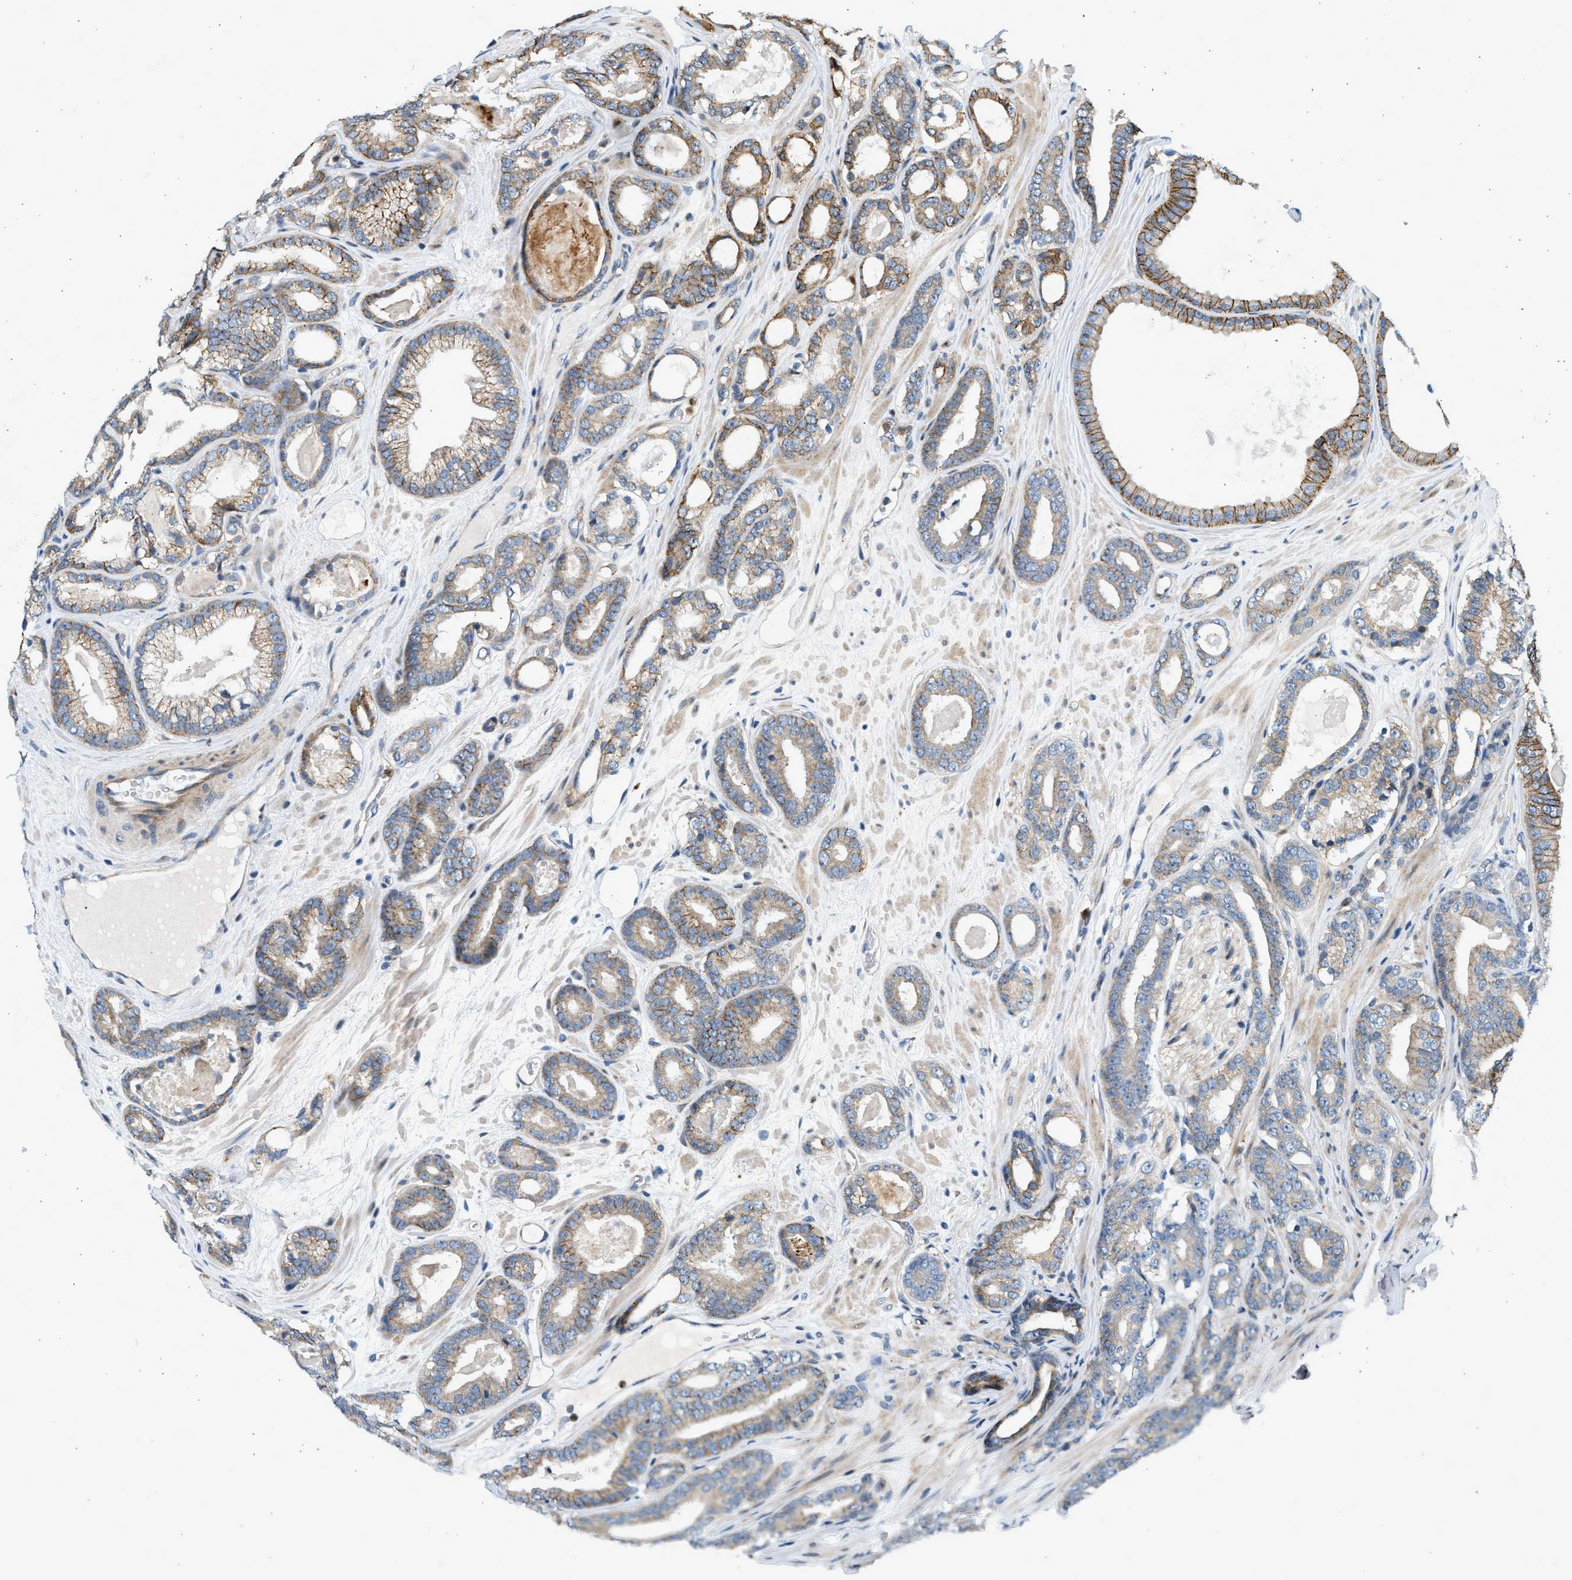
{"staining": {"intensity": "moderate", "quantity": "25%-75%", "location": "cytoplasmic/membranous"}, "tissue": "prostate cancer", "cell_type": "Tumor cells", "image_type": "cancer", "snomed": [{"axis": "morphology", "description": "Adenocarcinoma, High grade"}, {"axis": "topography", "description": "Prostate"}], "caption": "The image demonstrates staining of prostate cancer, revealing moderate cytoplasmic/membranous protein expression (brown color) within tumor cells.", "gene": "NRSN2", "patient": {"sex": "male", "age": 60}}